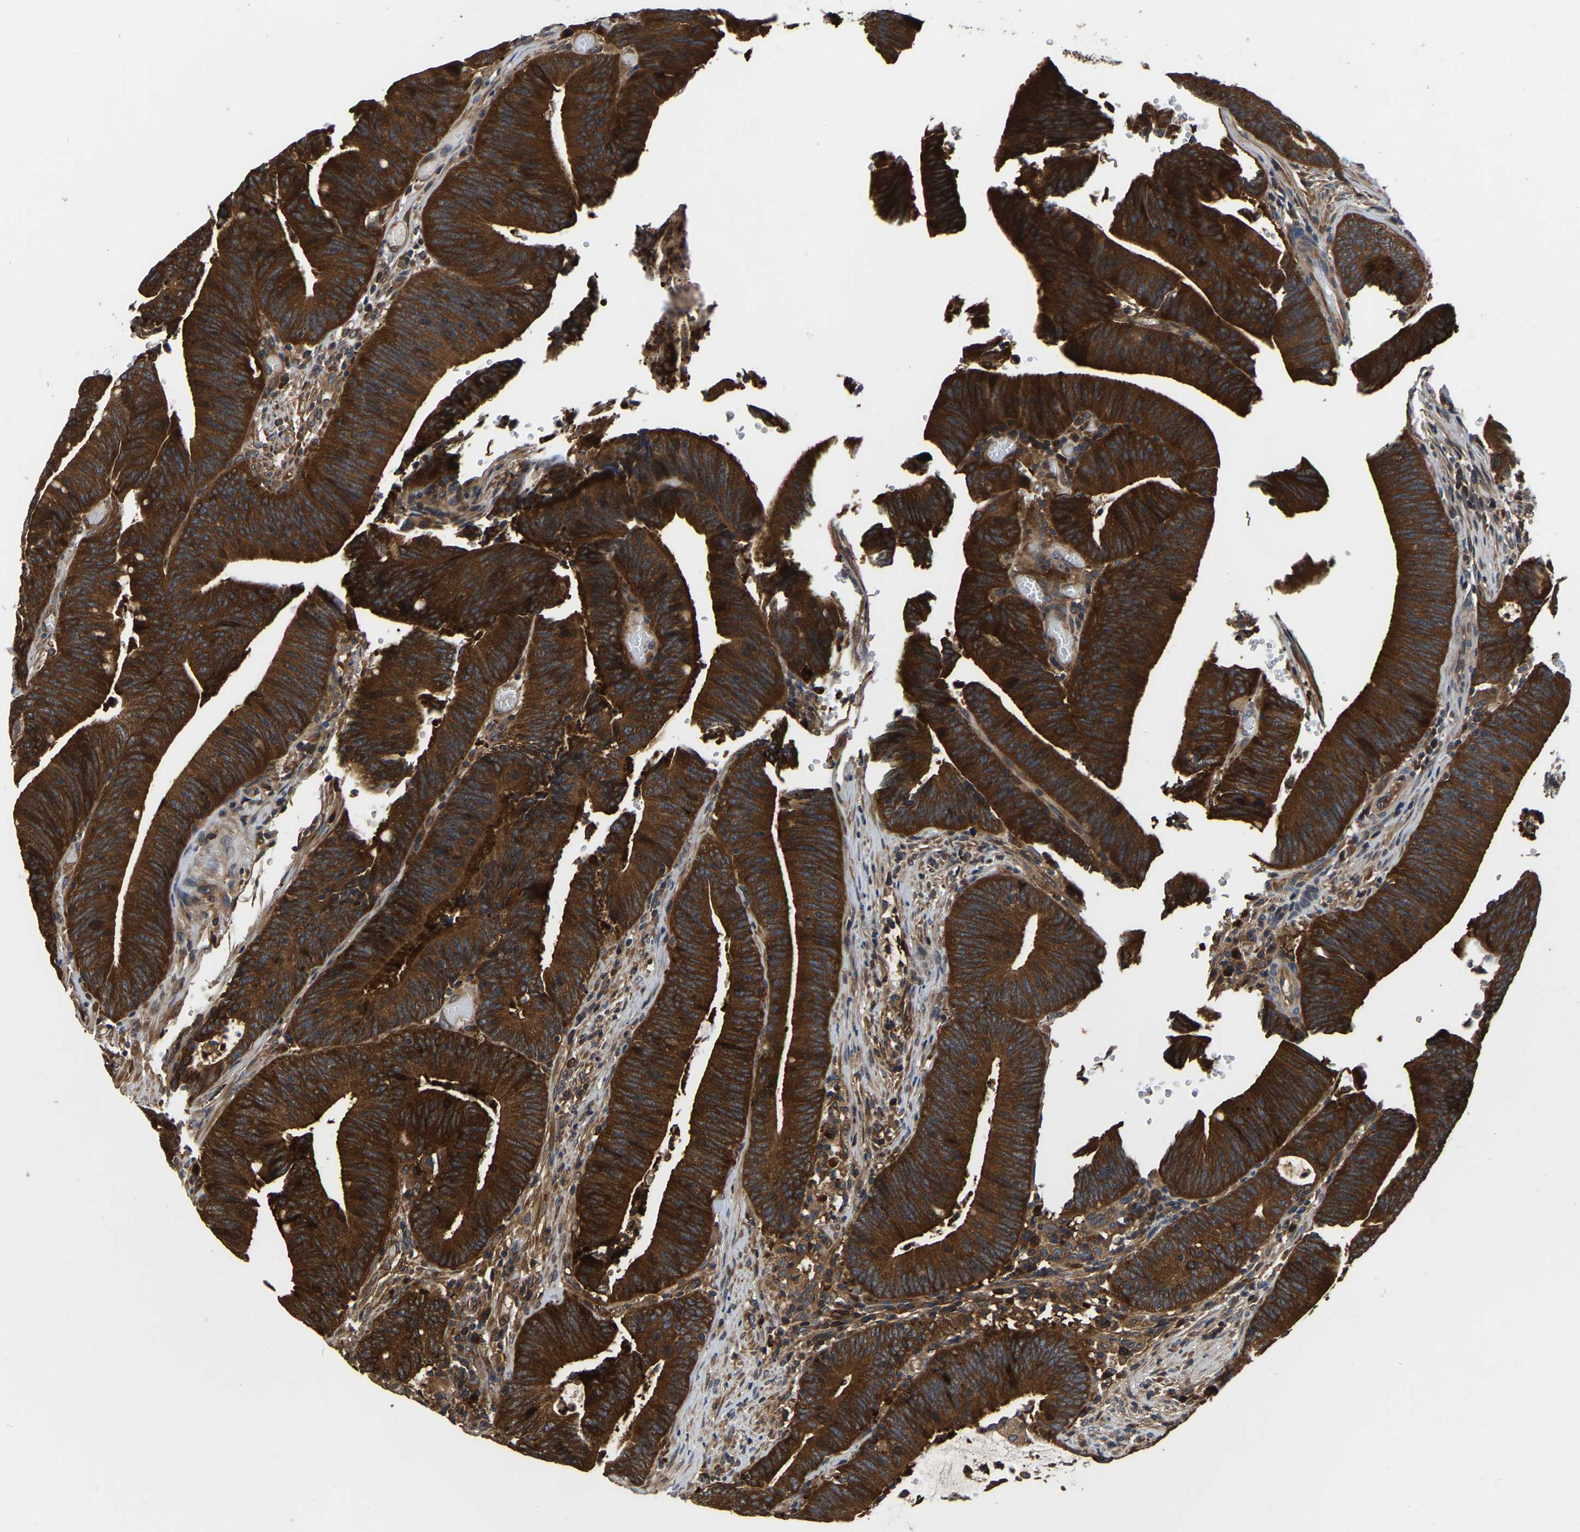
{"staining": {"intensity": "strong", "quantity": ">75%", "location": "cytoplasmic/membranous"}, "tissue": "colorectal cancer", "cell_type": "Tumor cells", "image_type": "cancer", "snomed": [{"axis": "morphology", "description": "Normal tissue, NOS"}, {"axis": "morphology", "description": "Adenocarcinoma, NOS"}, {"axis": "topography", "description": "Rectum"}], "caption": "DAB immunohistochemical staining of human colorectal cancer displays strong cytoplasmic/membranous protein staining in about >75% of tumor cells.", "gene": "GARS1", "patient": {"sex": "female", "age": 66}}